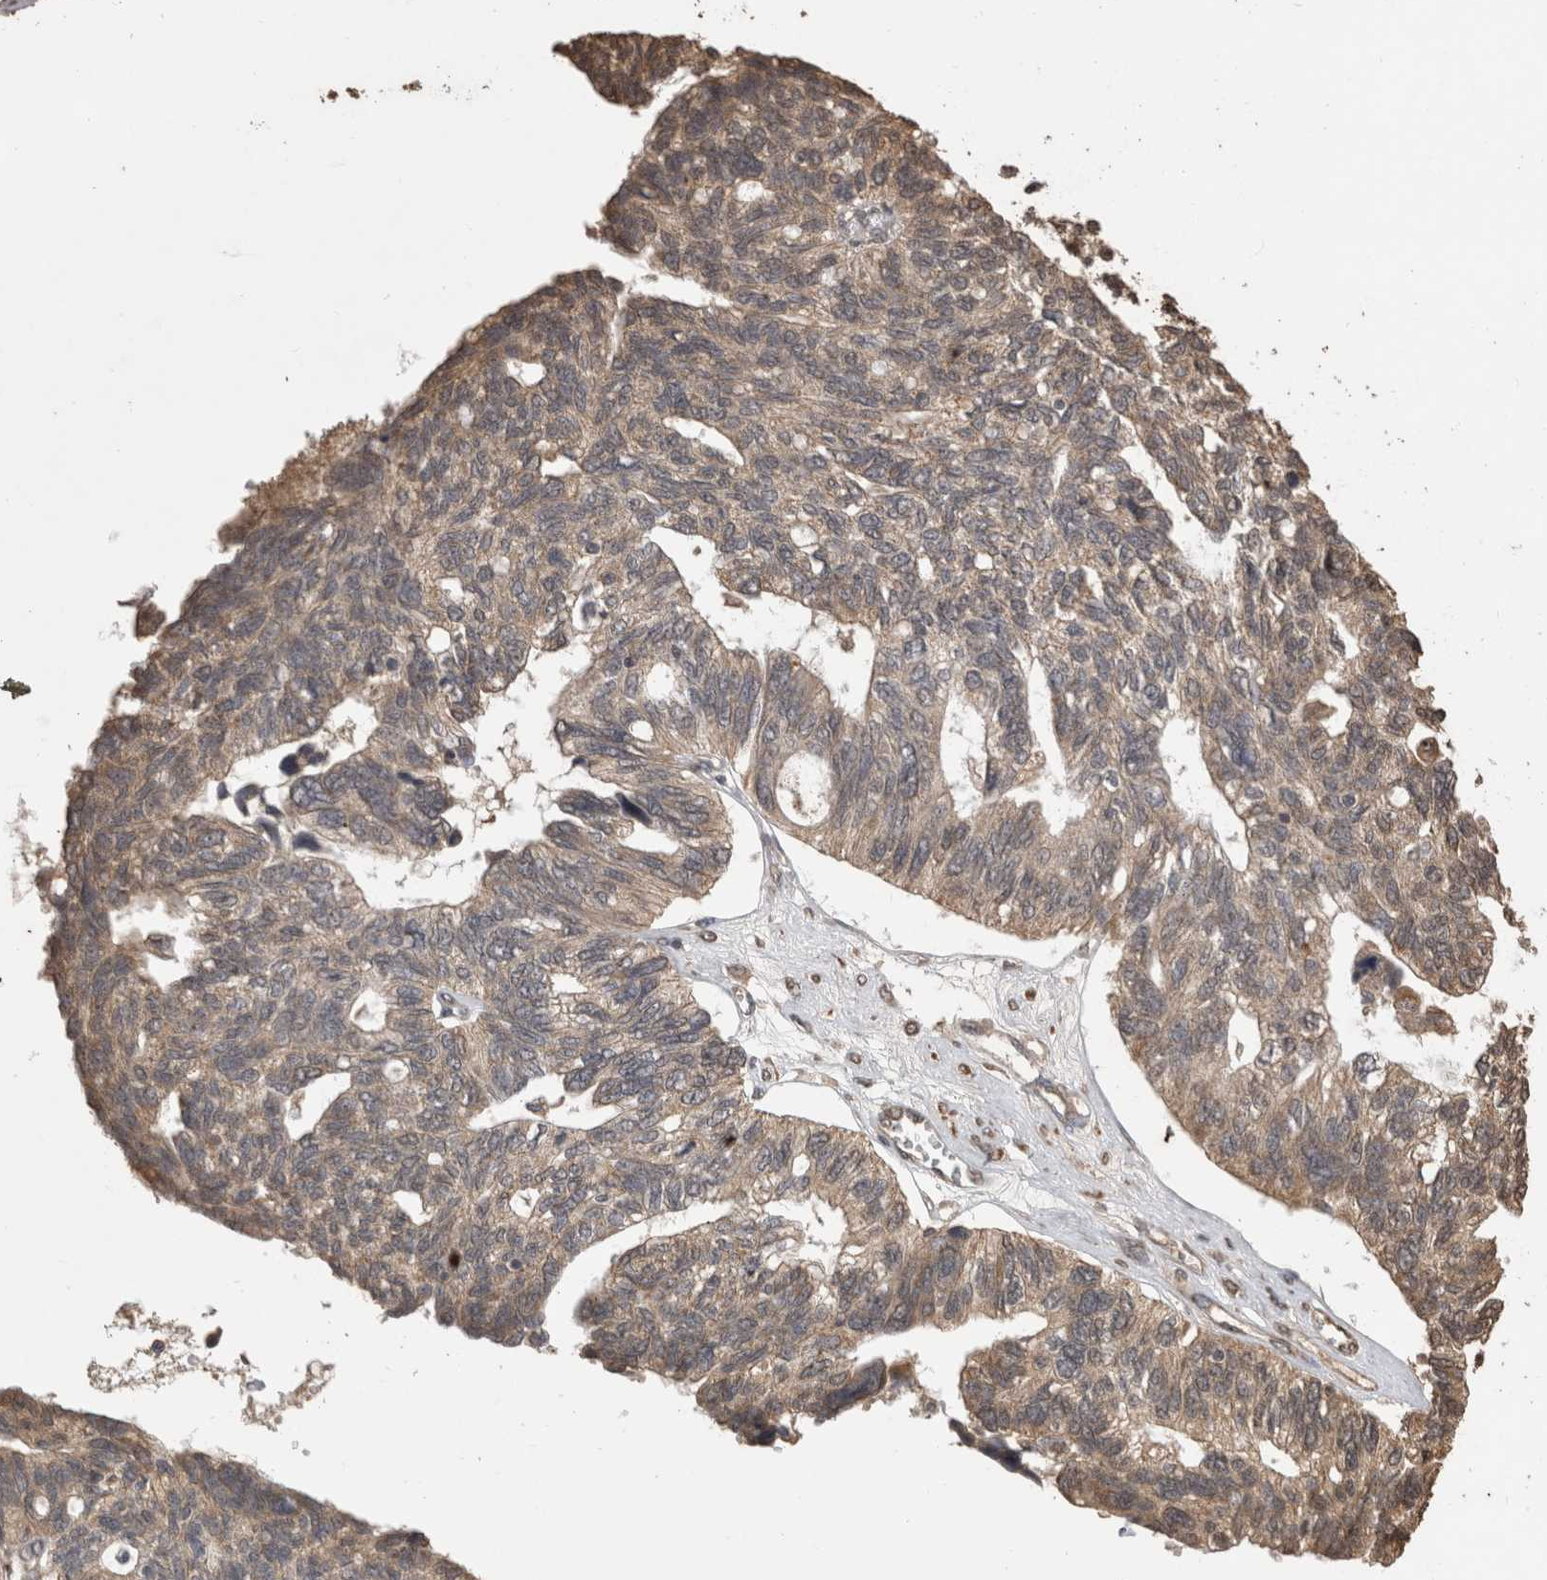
{"staining": {"intensity": "weak", "quantity": ">75%", "location": "cytoplasmic/membranous"}, "tissue": "ovarian cancer", "cell_type": "Tumor cells", "image_type": "cancer", "snomed": [{"axis": "morphology", "description": "Cystadenocarcinoma, serous, NOS"}, {"axis": "topography", "description": "Ovary"}], "caption": "Ovarian serous cystadenocarcinoma stained with immunohistochemistry reveals weak cytoplasmic/membranous positivity in approximately >75% of tumor cells. (IHC, brightfield microscopy, high magnification).", "gene": "SOCS5", "patient": {"sex": "female", "age": 79}}